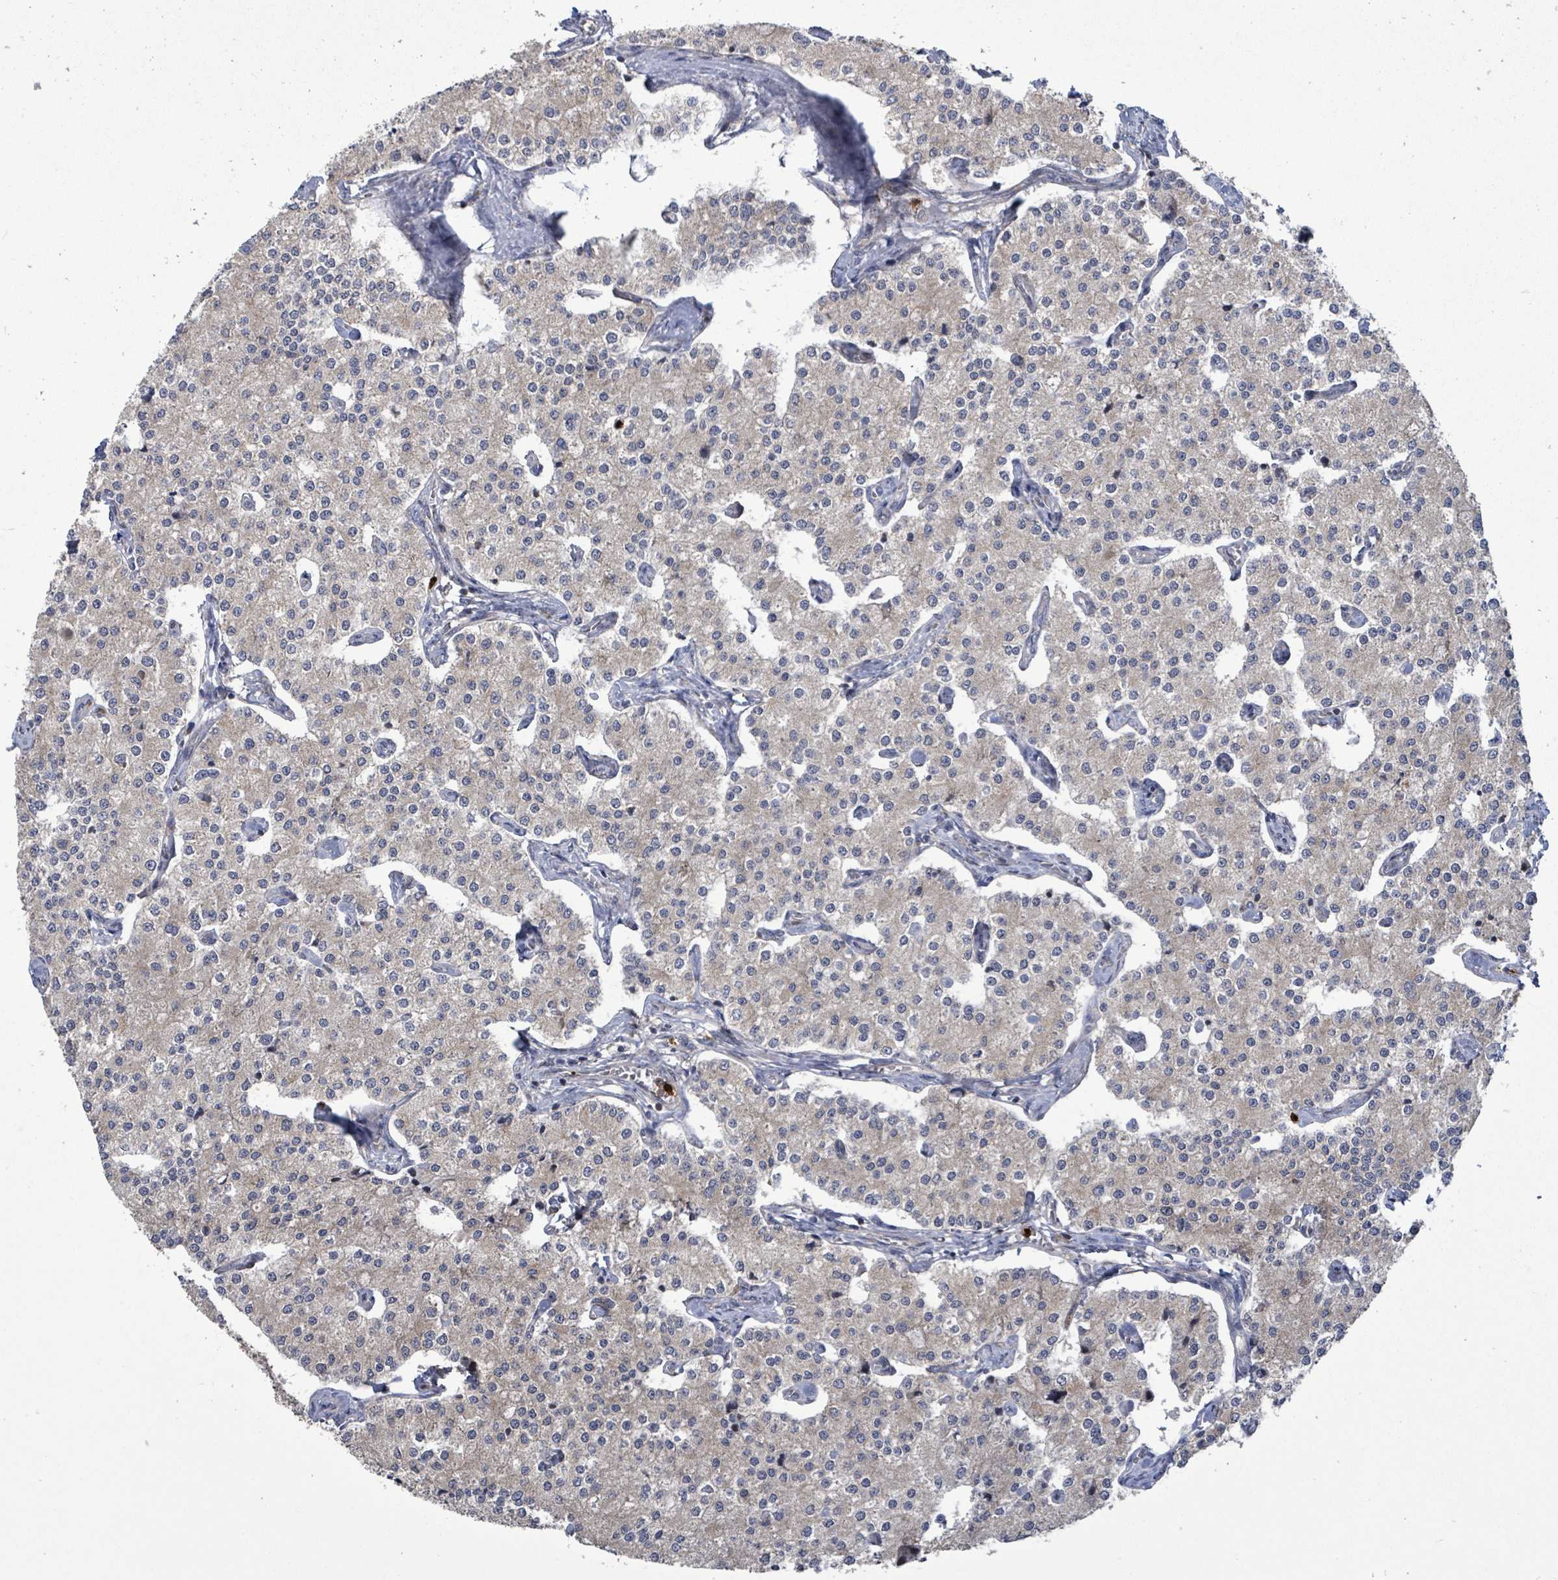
{"staining": {"intensity": "negative", "quantity": "none", "location": "none"}, "tissue": "carcinoid", "cell_type": "Tumor cells", "image_type": "cancer", "snomed": [{"axis": "morphology", "description": "Carcinoid, malignant, NOS"}, {"axis": "topography", "description": "Colon"}], "caption": "High magnification brightfield microscopy of malignant carcinoid stained with DAB (brown) and counterstained with hematoxylin (blue): tumor cells show no significant expression. Nuclei are stained in blue.", "gene": "COQ6", "patient": {"sex": "female", "age": 52}}